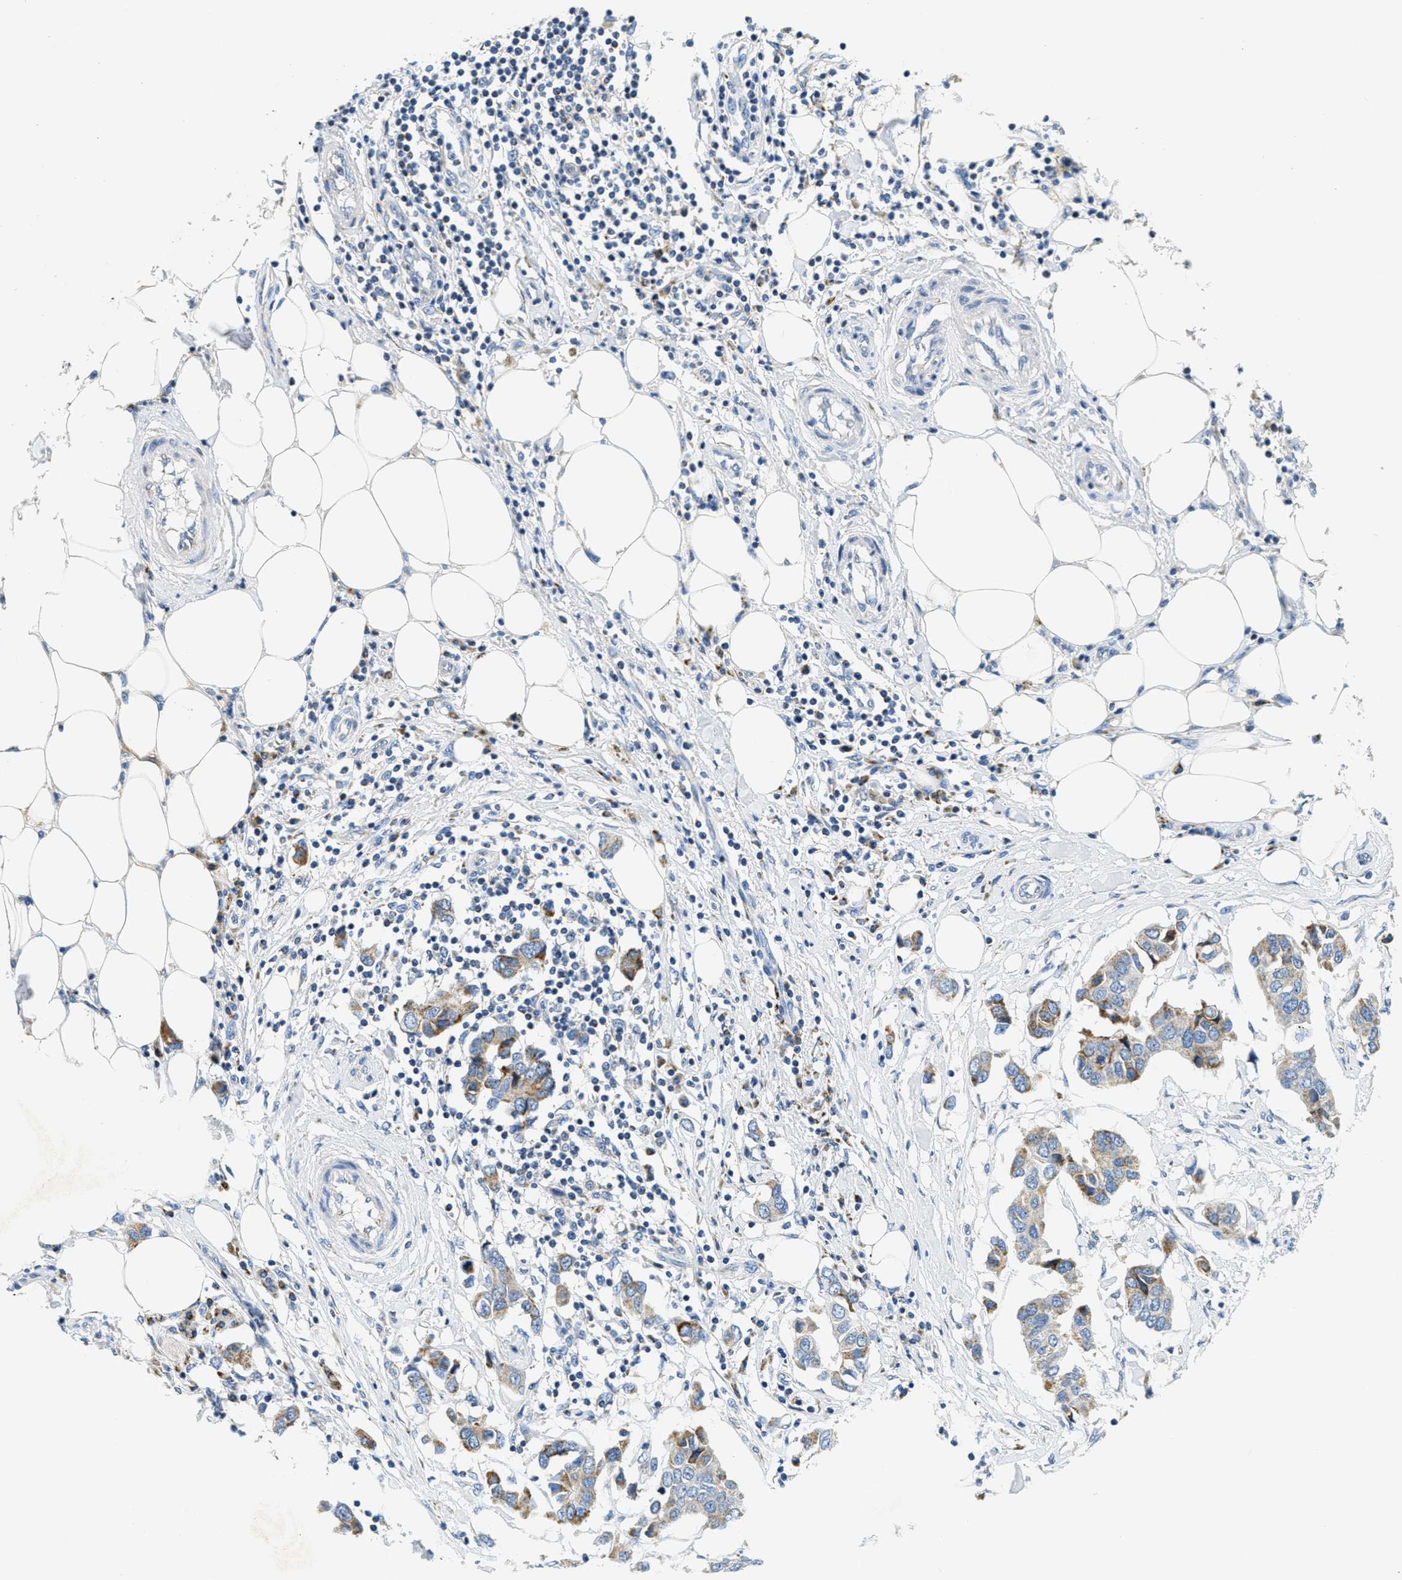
{"staining": {"intensity": "moderate", "quantity": "<25%", "location": "cytoplasmic/membranous"}, "tissue": "breast cancer", "cell_type": "Tumor cells", "image_type": "cancer", "snomed": [{"axis": "morphology", "description": "Duct carcinoma"}, {"axis": "topography", "description": "Breast"}], "caption": "Invasive ductal carcinoma (breast) stained for a protein (brown) shows moderate cytoplasmic/membranous positive positivity in approximately <25% of tumor cells.", "gene": "CA4", "patient": {"sex": "female", "age": 80}}